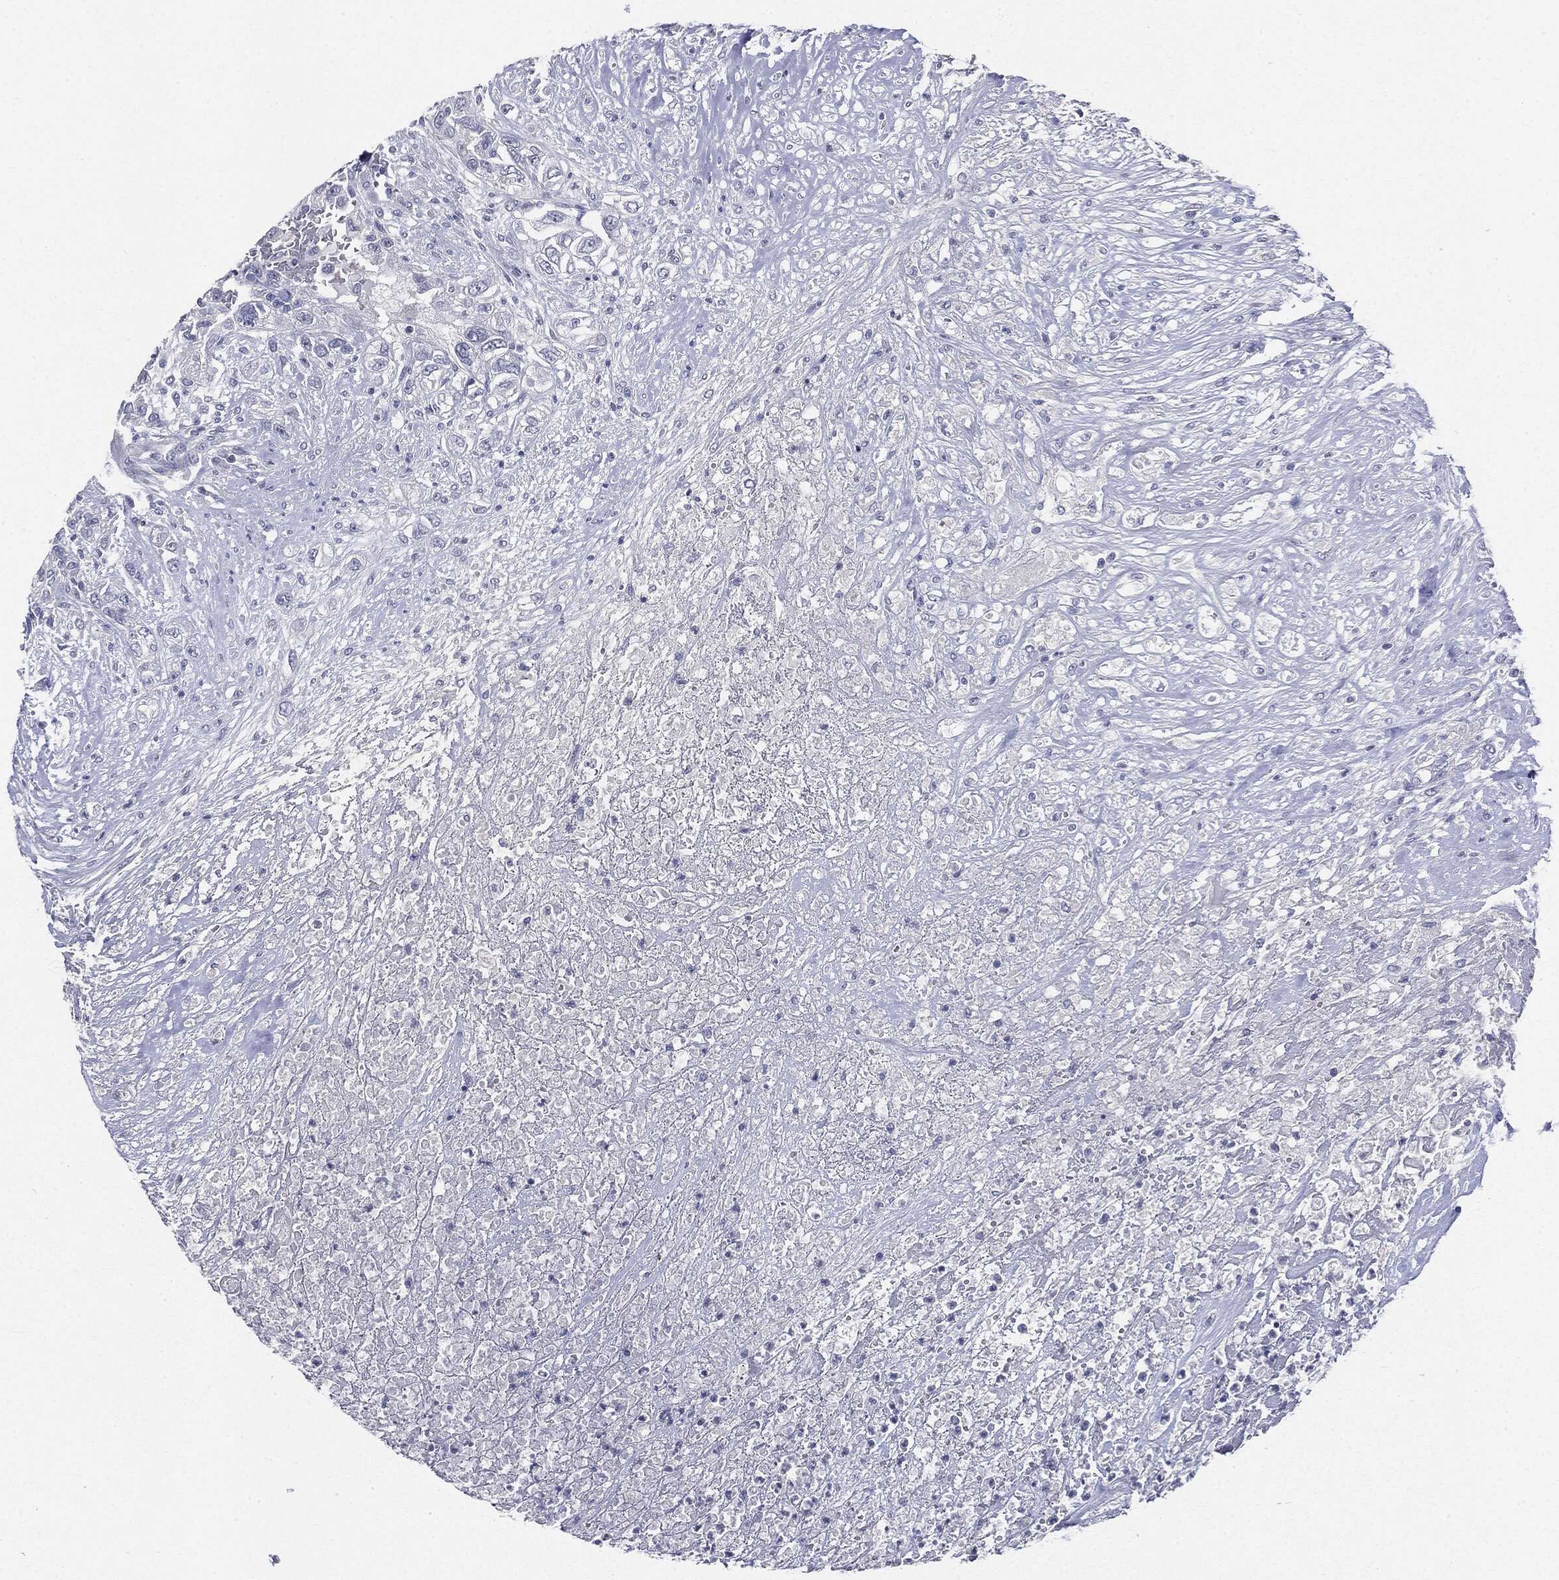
{"staining": {"intensity": "negative", "quantity": "none", "location": "none"}, "tissue": "urothelial cancer", "cell_type": "Tumor cells", "image_type": "cancer", "snomed": [{"axis": "morphology", "description": "Urothelial carcinoma, High grade"}, {"axis": "topography", "description": "Urinary bladder"}], "caption": "Tumor cells are negative for brown protein staining in urothelial cancer. (DAB immunohistochemistry with hematoxylin counter stain).", "gene": "CGB1", "patient": {"sex": "female", "age": 56}}